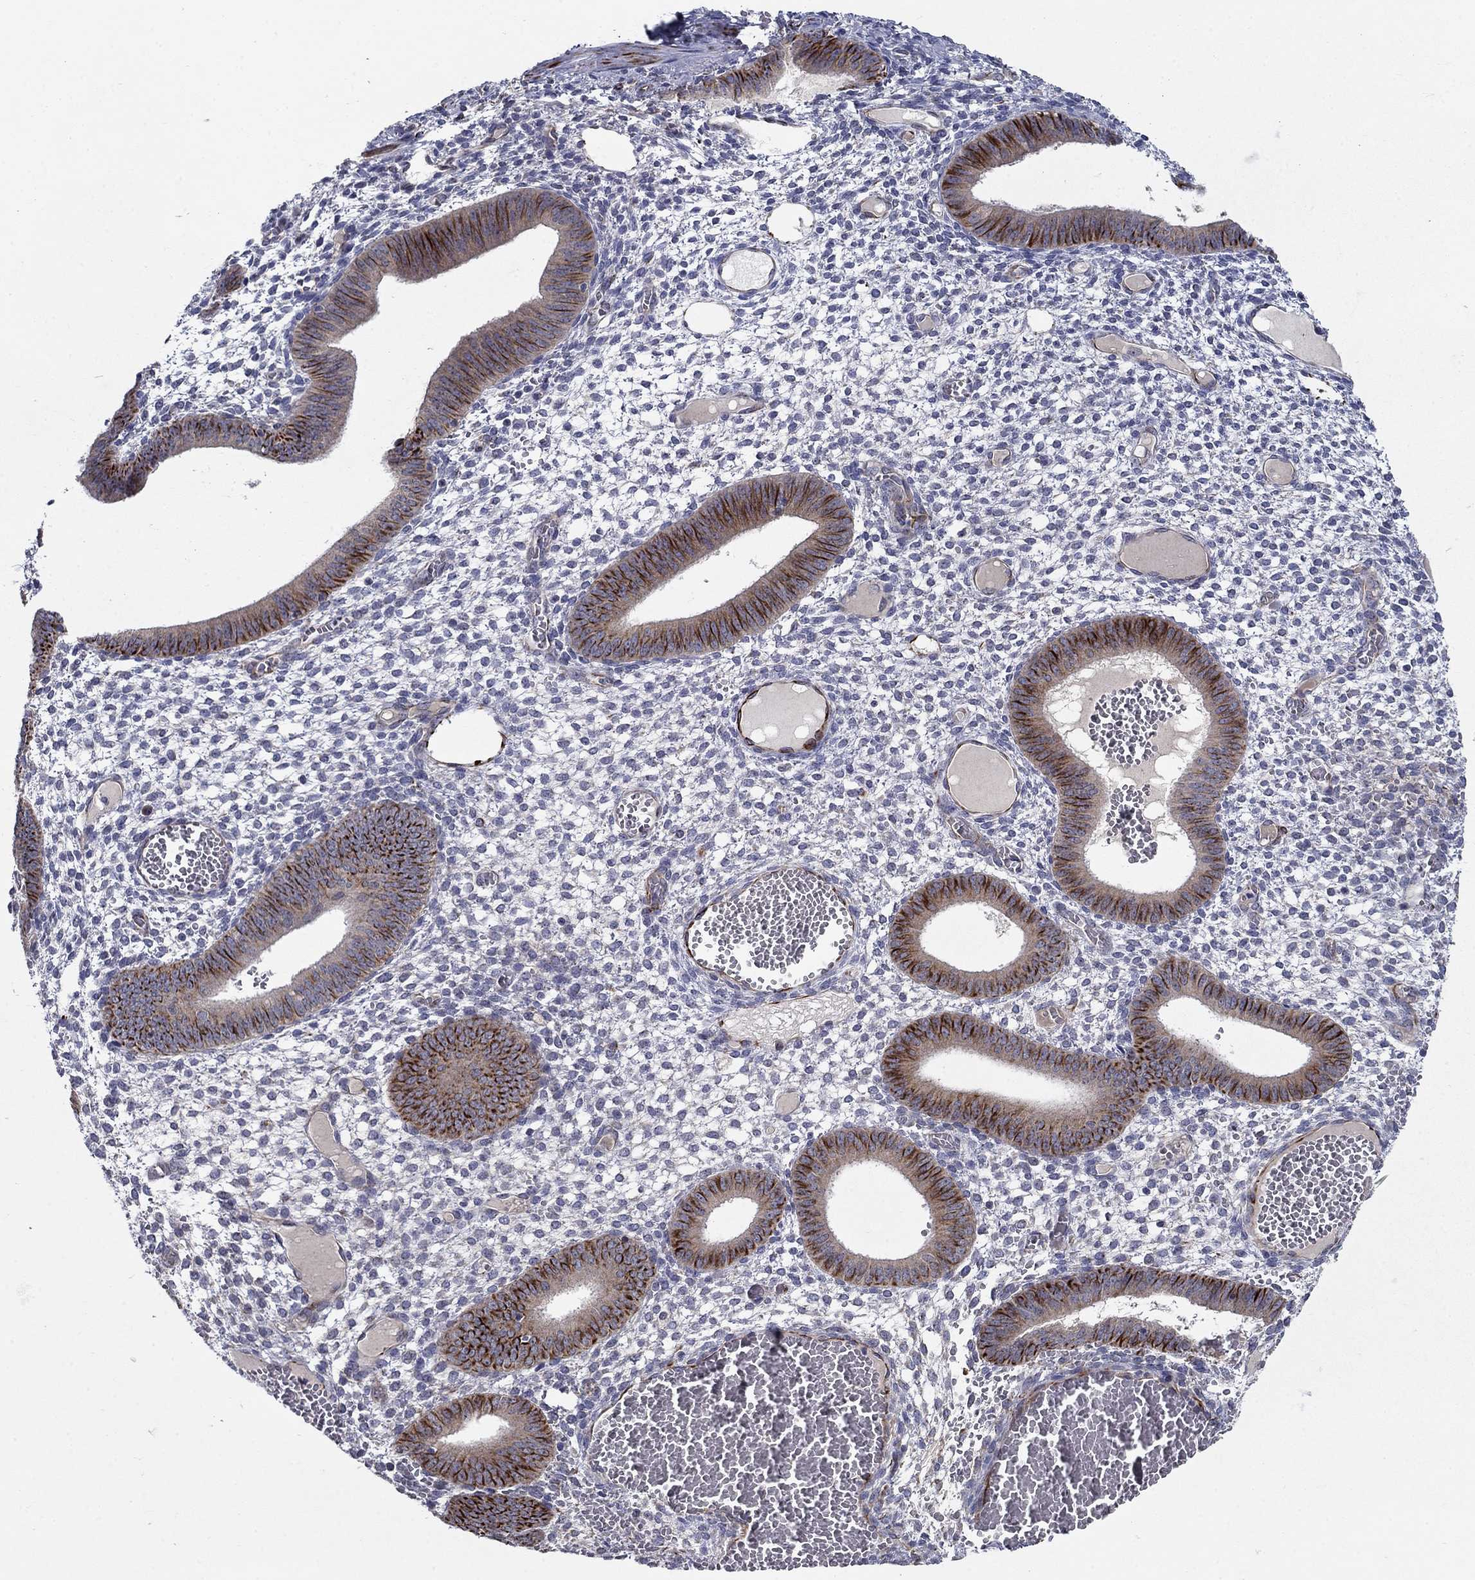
{"staining": {"intensity": "negative", "quantity": "none", "location": "none"}, "tissue": "endometrium", "cell_type": "Cells in endometrial stroma", "image_type": "normal", "snomed": [{"axis": "morphology", "description": "Normal tissue, NOS"}, {"axis": "topography", "description": "Endometrium"}], "caption": "This is a histopathology image of IHC staining of benign endometrium, which shows no positivity in cells in endometrial stroma.", "gene": "LACTB2", "patient": {"sex": "female", "age": 42}}